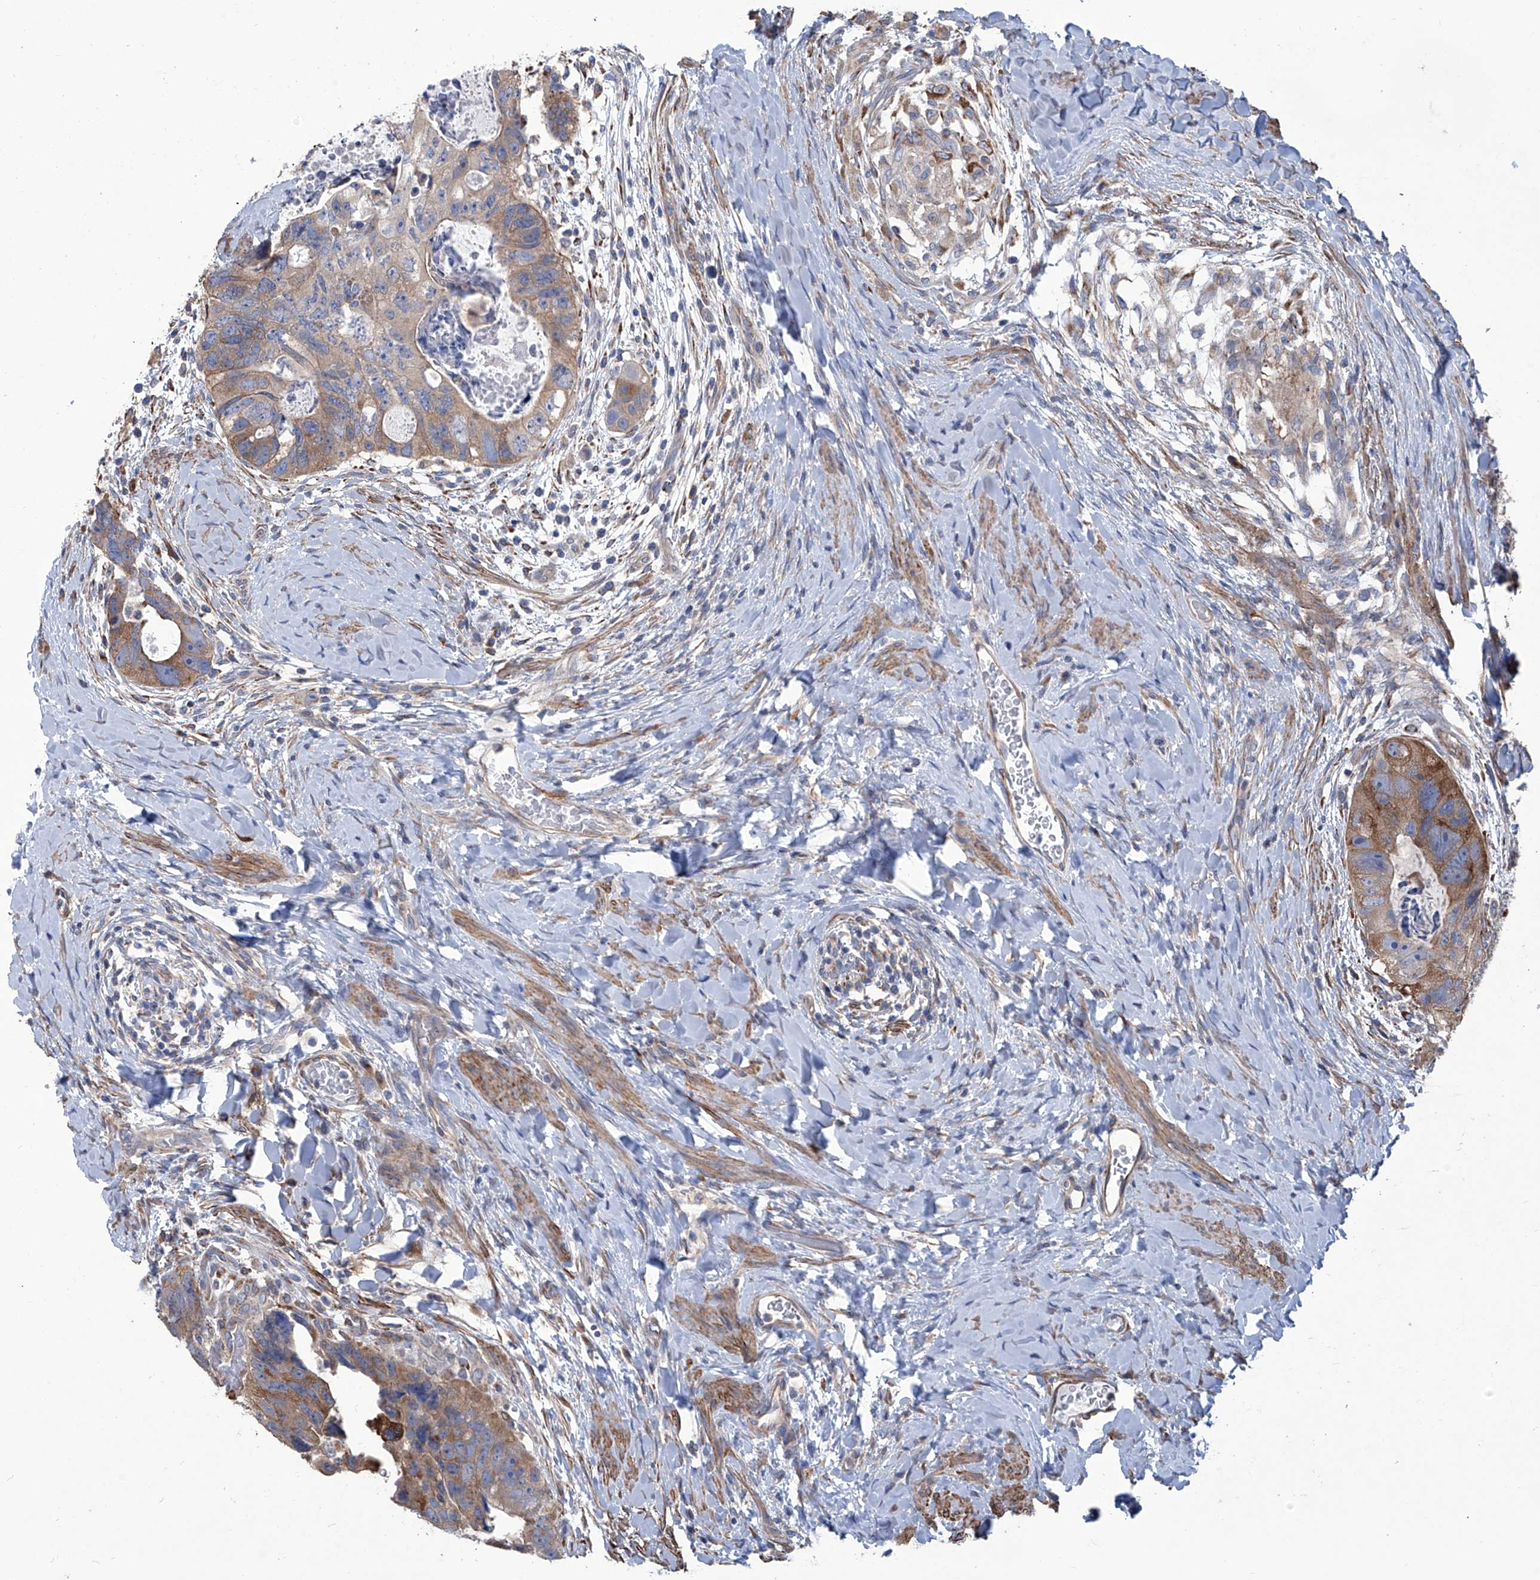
{"staining": {"intensity": "moderate", "quantity": ">75%", "location": "cytoplasmic/membranous"}, "tissue": "colorectal cancer", "cell_type": "Tumor cells", "image_type": "cancer", "snomed": [{"axis": "morphology", "description": "Adenocarcinoma, NOS"}, {"axis": "topography", "description": "Rectum"}], "caption": "This is a histology image of immunohistochemistry (IHC) staining of colorectal cancer (adenocarcinoma), which shows moderate staining in the cytoplasmic/membranous of tumor cells.", "gene": "SMS", "patient": {"sex": "male", "age": 59}}